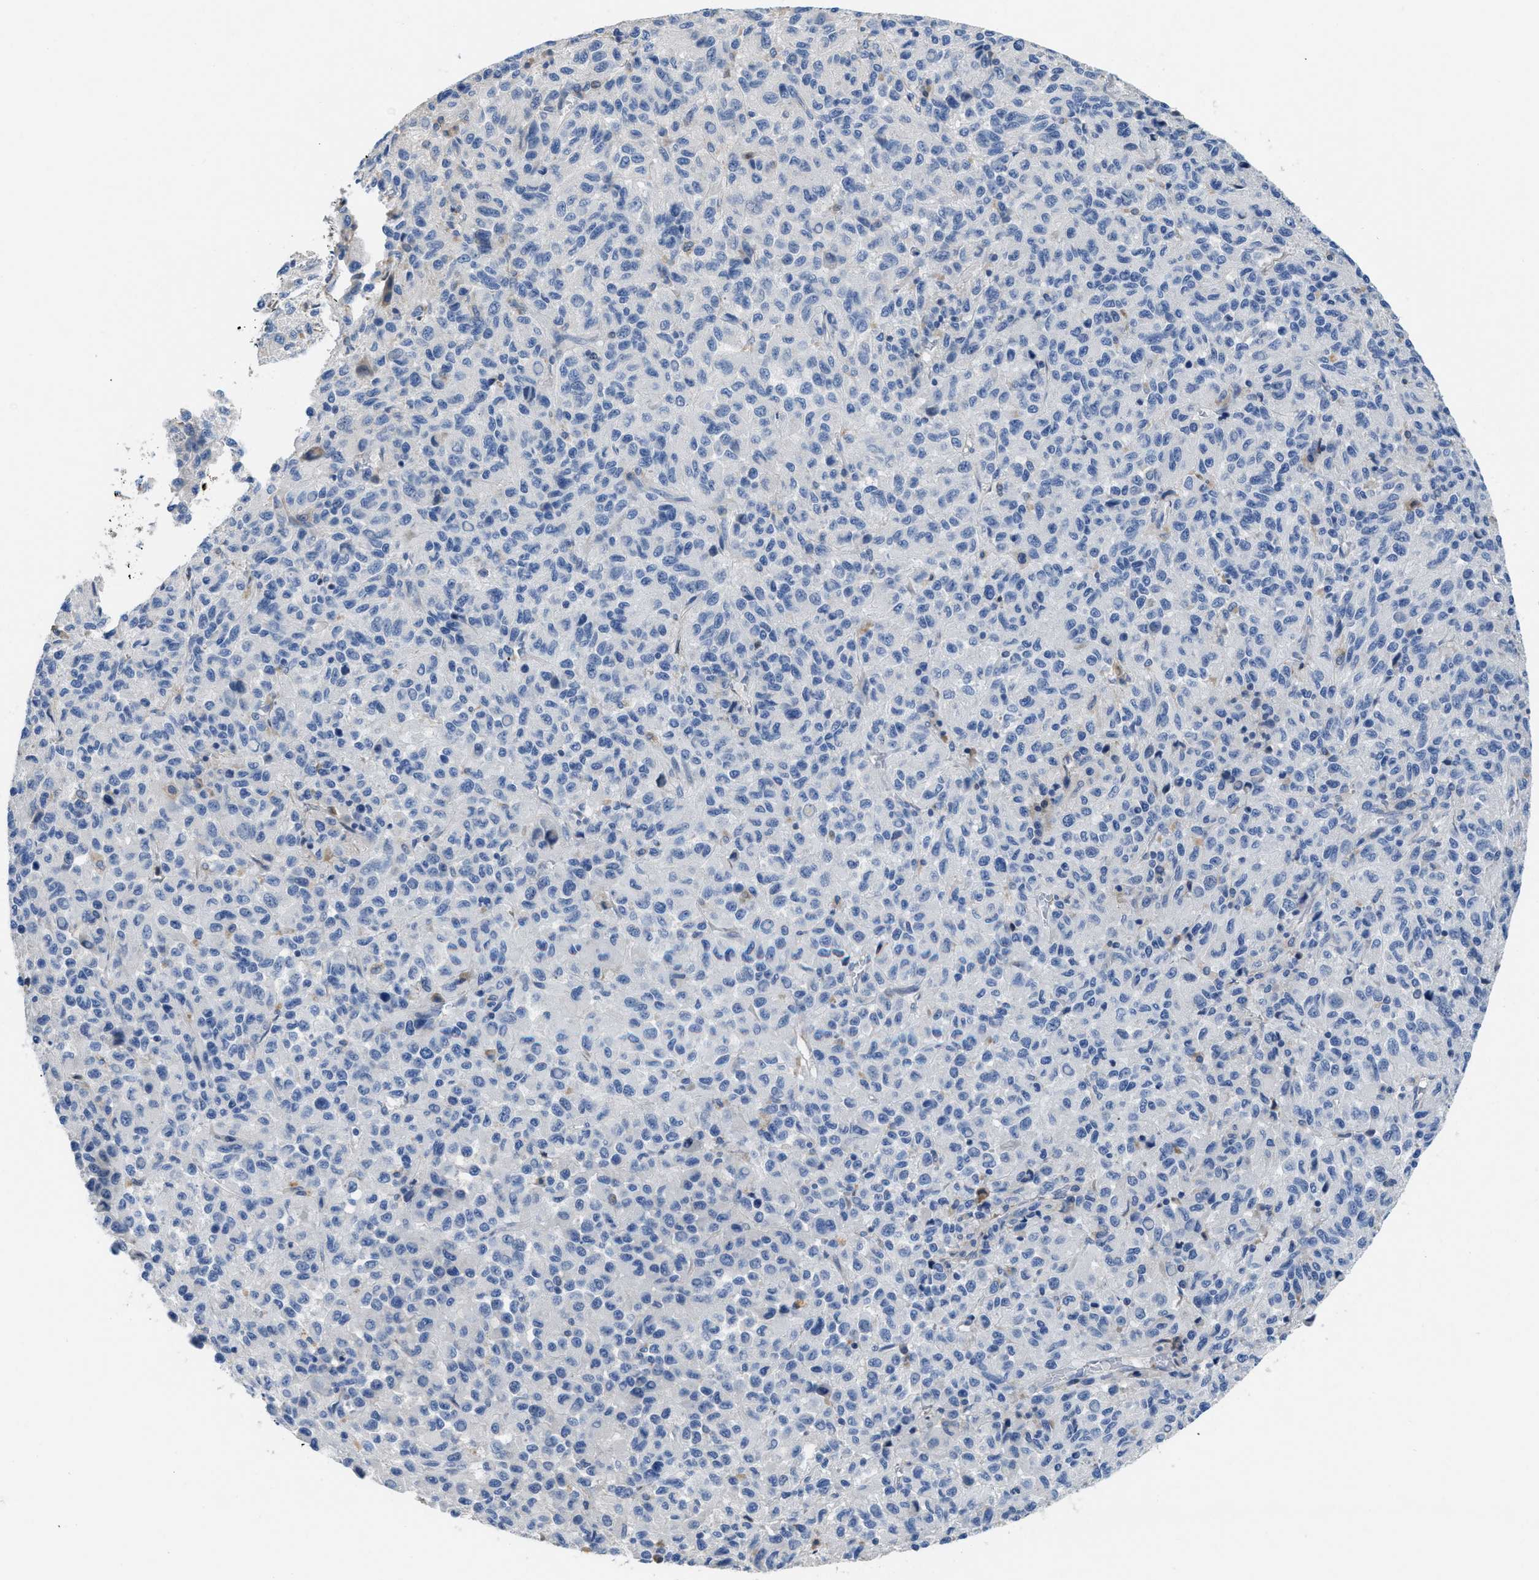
{"staining": {"intensity": "negative", "quantity": "none", "location": "none"}, "tissue": "melanoma", "cell_type": "Tumor cells", "image_type": "cancer", "snomed": [{"axis": "morphology", "description": "Malignant melanoma, Metastatic site"}, {"axis": "topography", "description": "Lung"}], "caption": "IHC of human malignant melanoma (metastatic site) shows no expression in tumor cells.", "gene": "C1S", "patient": {"sex": "male", "age": 64}}